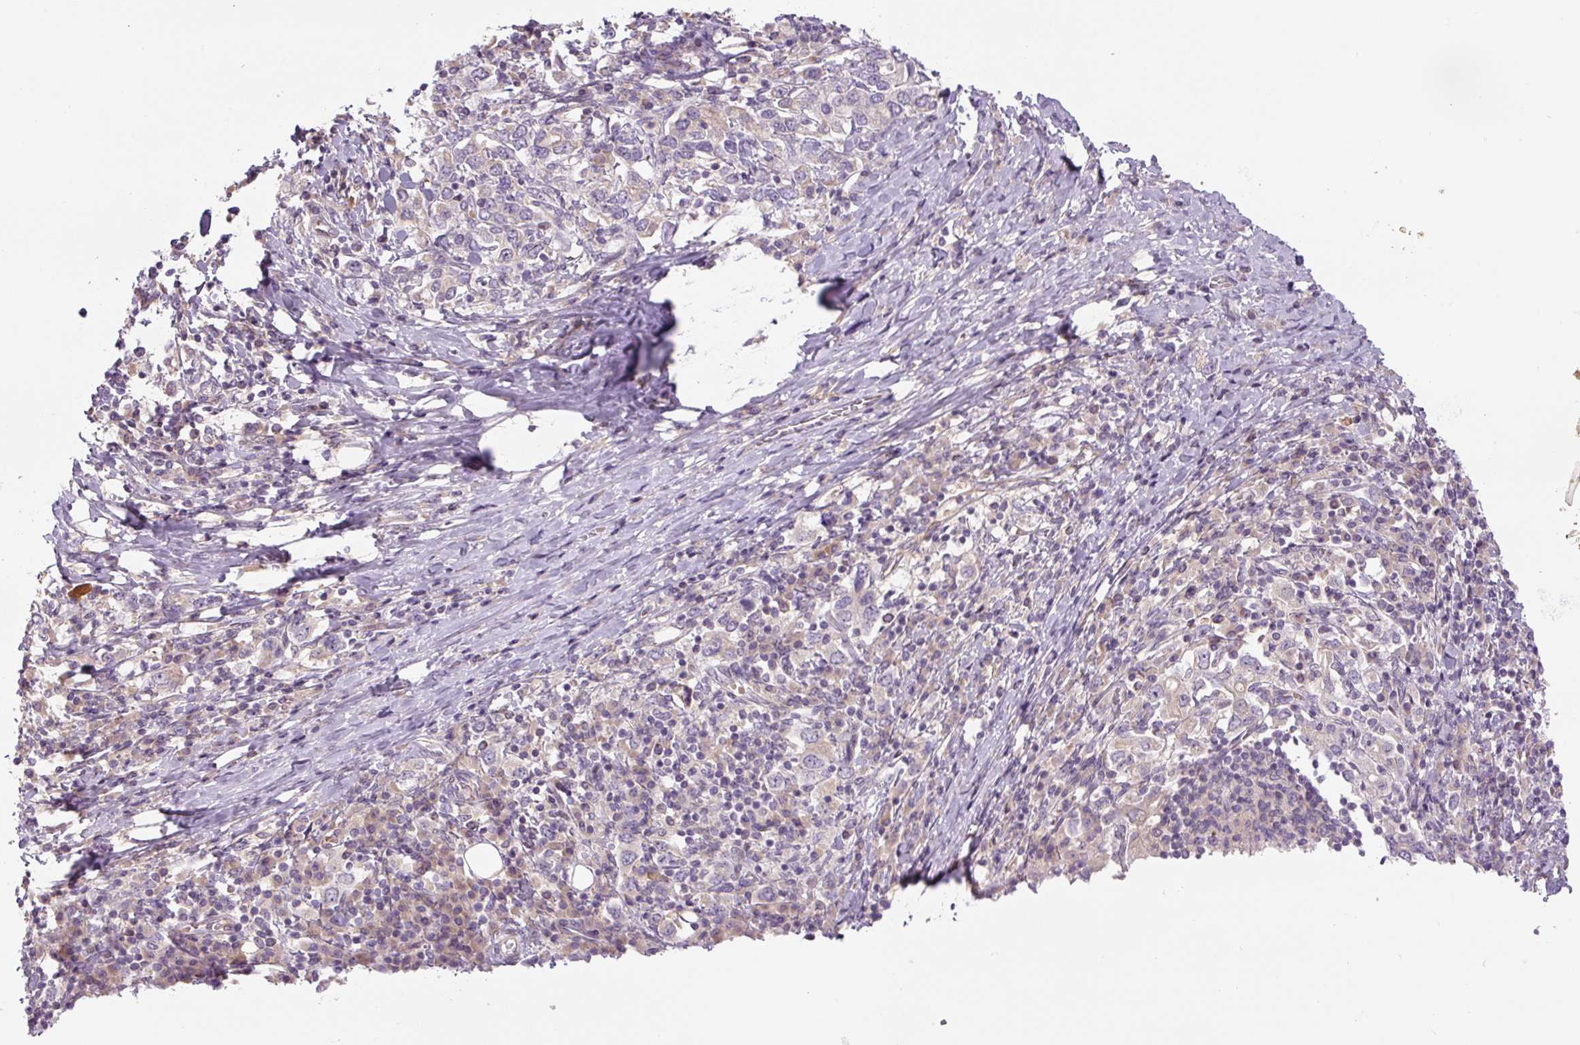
{"staining": {"intensity": "negative", "quantity": "none", "location": "none"}, "tissue": "stomach cancer", "cell_type": "Tumor cells", "image_type": "cancer", "snomed": [{"axis": "morphology", "description": "Adenocarcinoma, NOS"}, {"axis": "topography", "description": "Stomach, upper"}, {"axis": "topography", "description": "Stomach"}], "caption": "Photomicrograph shows no protein positivity in tumor cells of adenocarcinoma (stomach) tissue.", "gene": "YIF1B", "patient": {"sex": "male", "age": 62}}